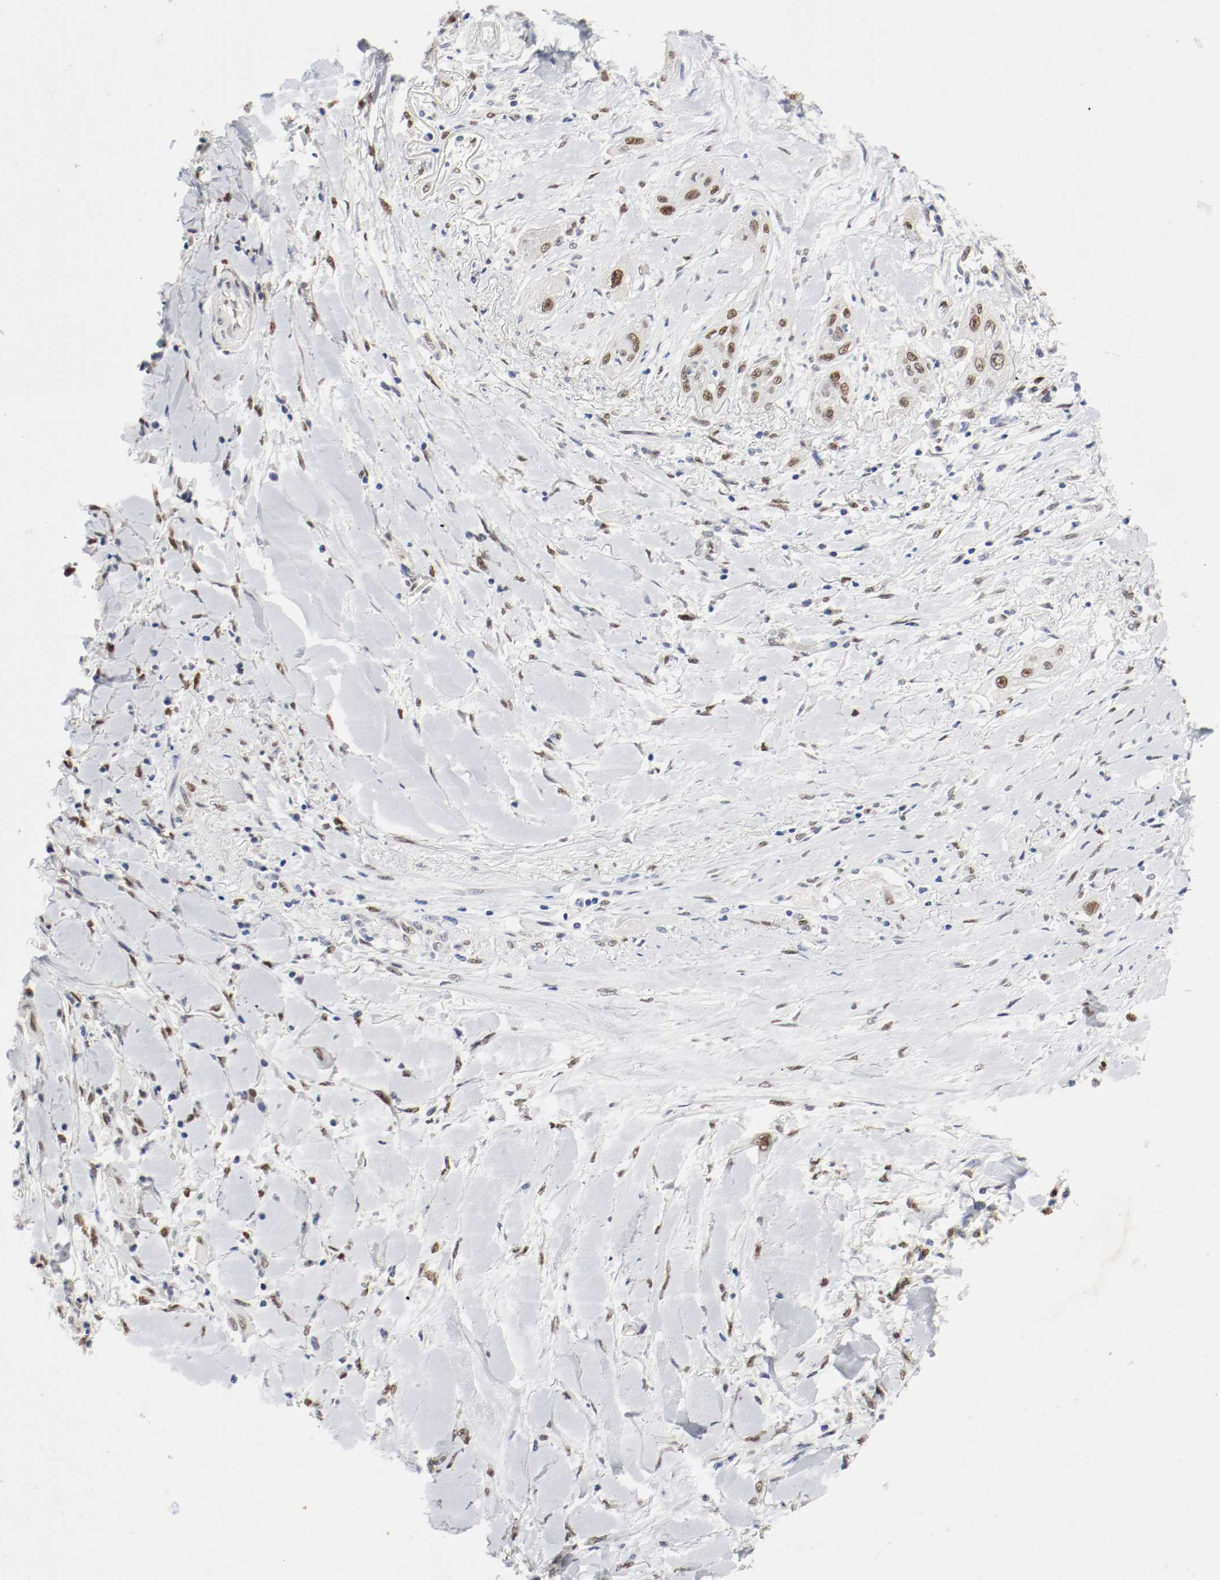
{"staining": {"intensity": "strong", "quantity": ">75%", "location": "nuclear"}, "tissue": "lung cancer", "cell_type": "Tumor cells", "image_type": "cancer", "snomed": [{"axis": "morphology", "description": "Squamous cell carcinoma, NOS"}, {"axis": "topography", "description": "Lung"}], "caption": "A high-resolution photomicrograph shows IHC staining of lung squamous cell carcinoma, which displays strong nuclear expression in about >75% of tumor cells. (Brightfield microscopy of DAB IHC at high magnification).", "gene": "FOSL2", "patient": {"sex": "female", "age": 47}}